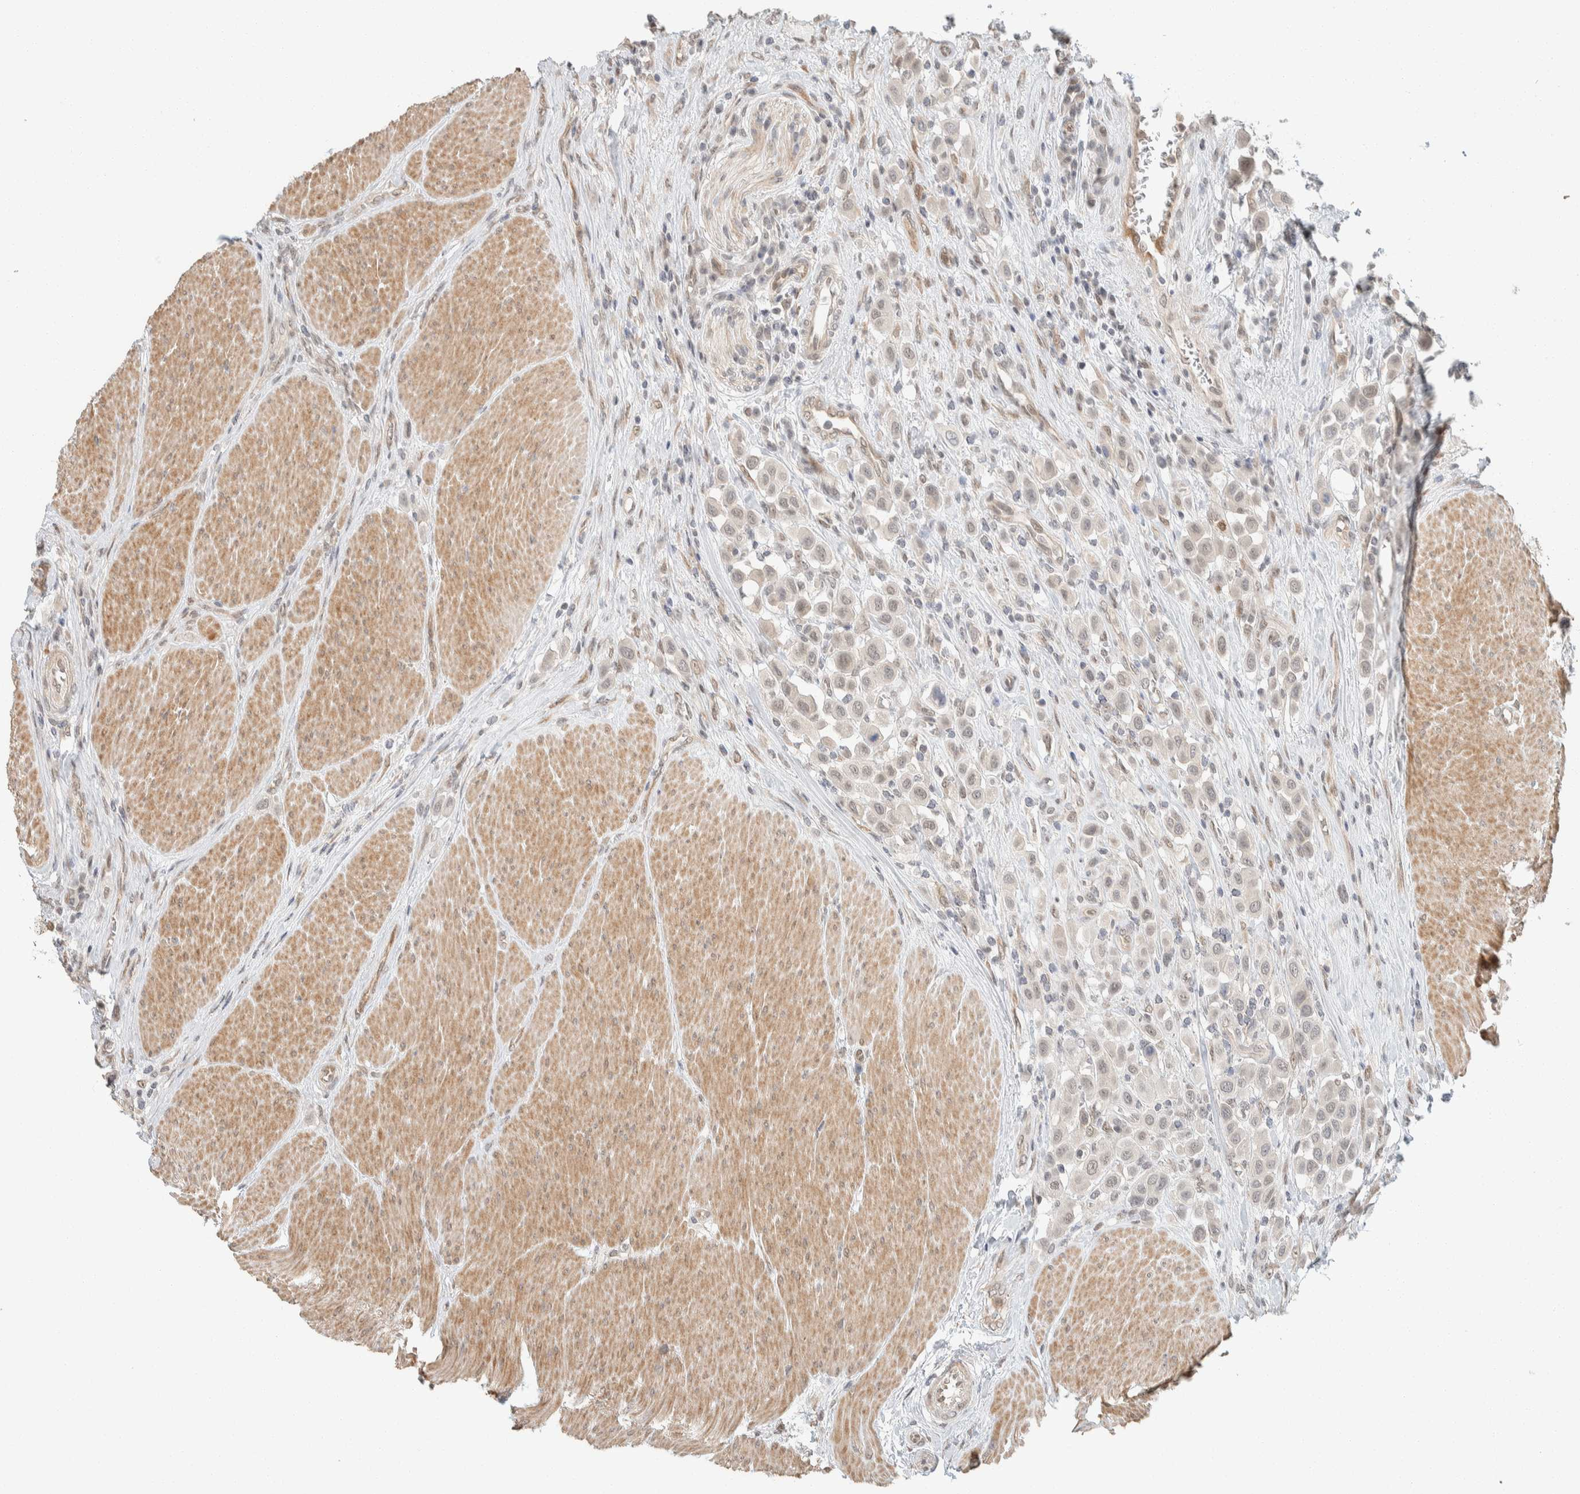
{"staining": {"intensity": "weak", "quantity": ">75%", "location": "nuclear"}, "tissue": "urothelial cancer", "cell_type": "Tumor cells", "image_type": "cancer", "snomed": [{"axis": "morphology", "description": "Urothelial carcinoma, High grade"}, {"axis": "topography", "description": "Urinary bladder"}], "caption": "Brown immunohistochemical staining in human high-grade urothelial carcinoma displays weak nuclear staining in approximately >75% of tumor cells.", "gene": "ZBTB2", "patient": {"sex": "male", "age": 50}}